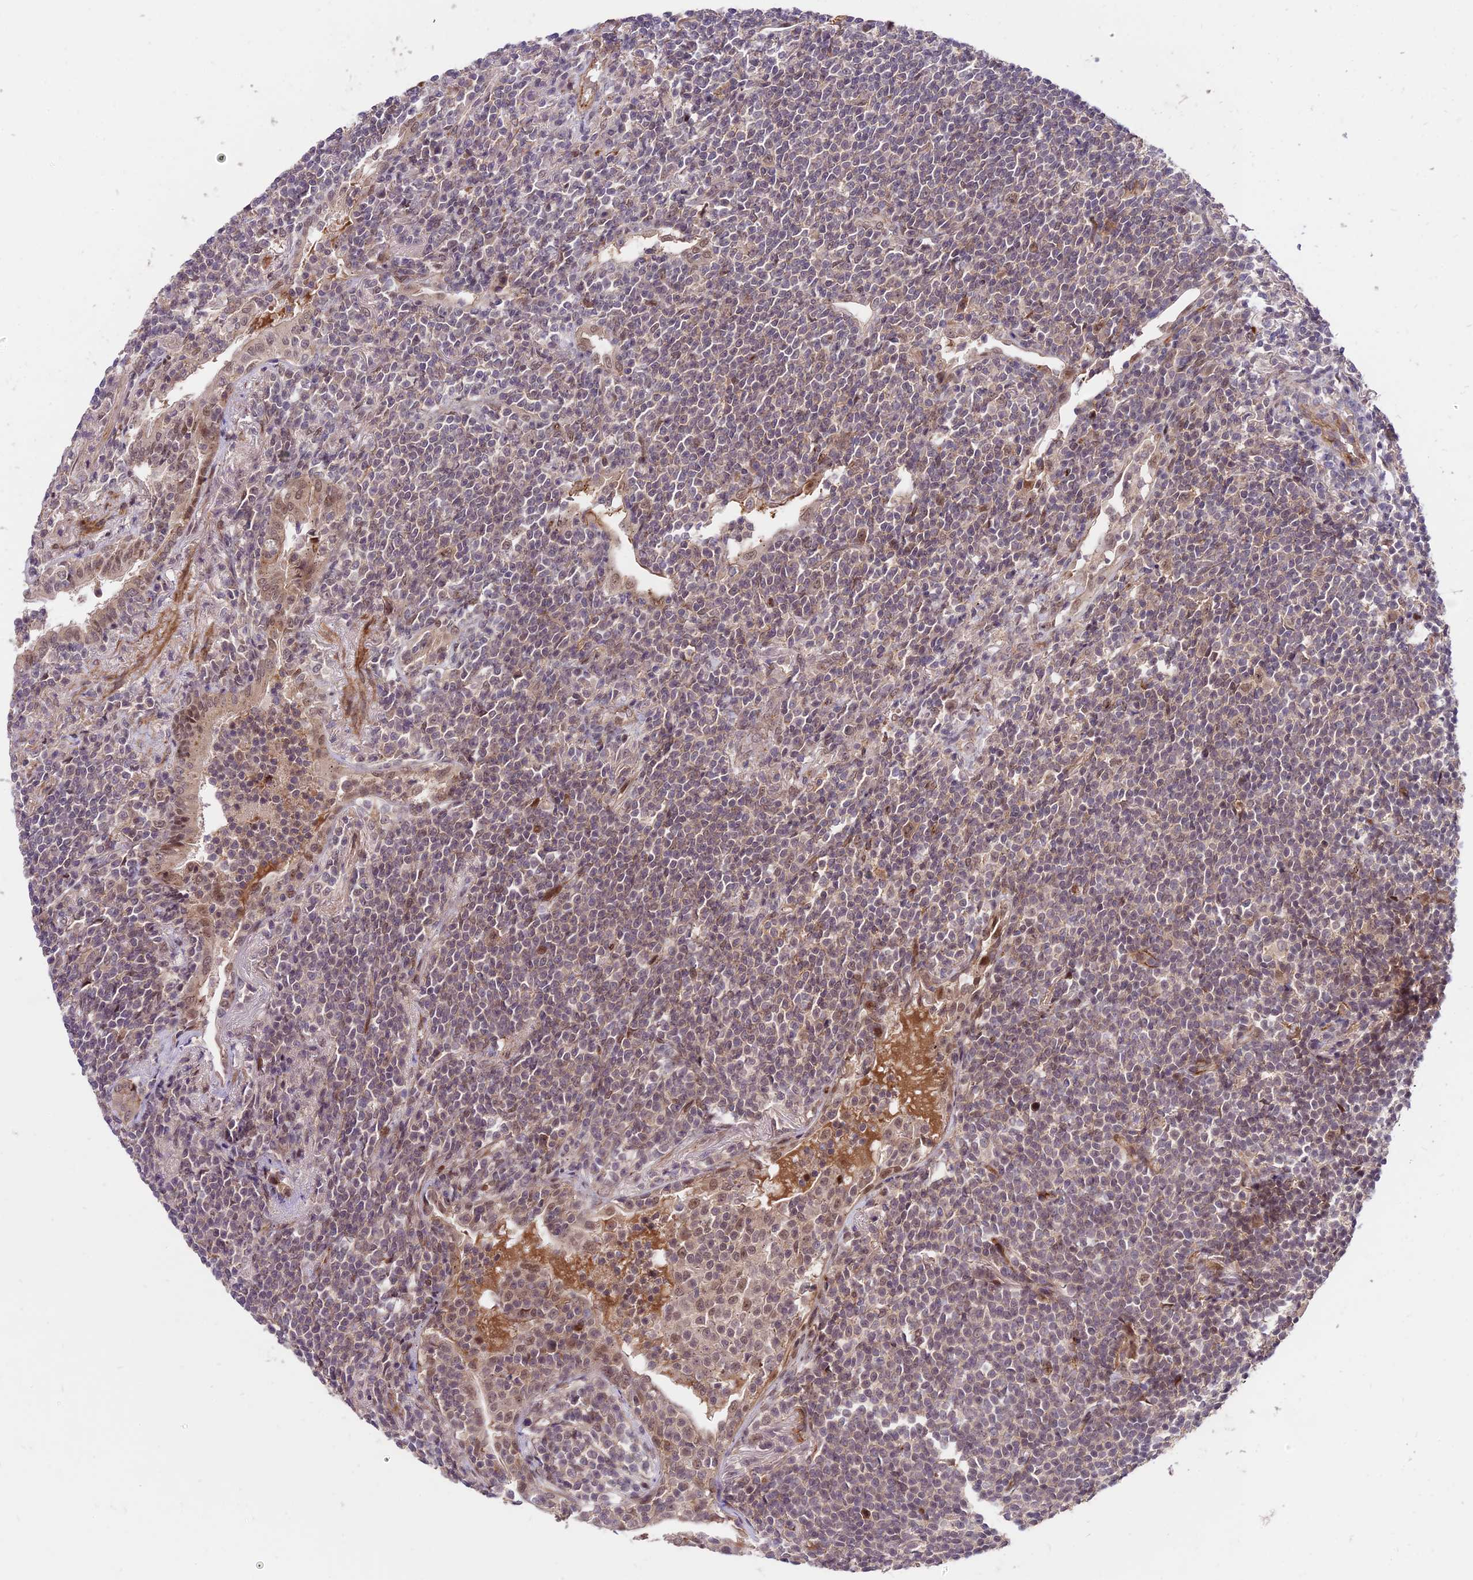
{"staining": {"intensity": "weak", "quantity": "25%-75%", "location": "cytoplasmic/membranous"}, "tissue": "lymphoma", "cell_type": "Tumor cells", "image_type": "cancer", "snomed": [{"axis": "morphology", "description": "Malignant lymphoma, non-Hodgkin's type, Low grade"}, {"axis": "topography", "description": "Lung"}], "caption": "A micrograph showing weak cytoplasmic/membranous expression in about 25%-75% of tumor cells in lymphoma, as visualized by brown immunohistochemical staining.", "gene": "ZNF85", "patient": {"sex": "female", "age": 71}}